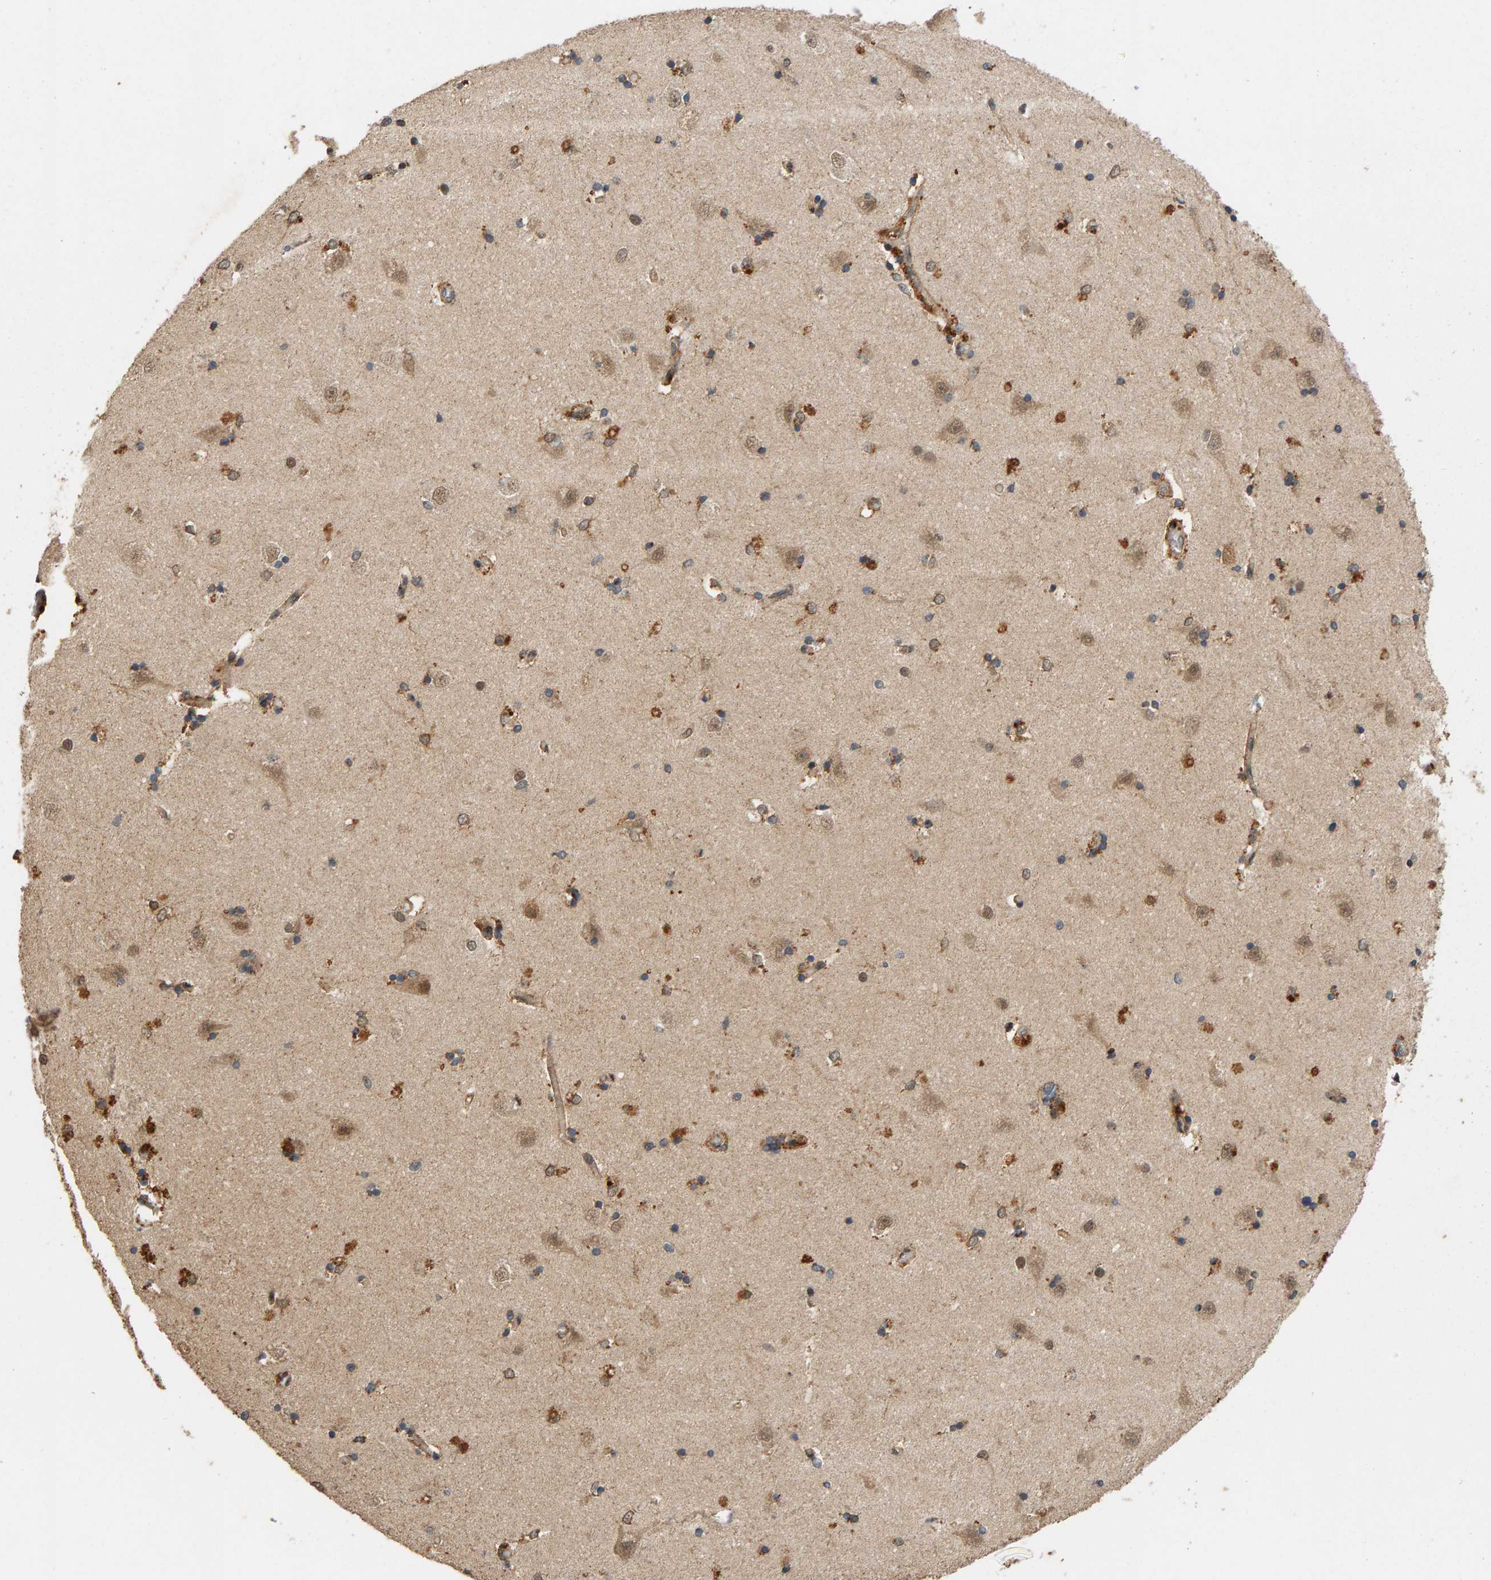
{"staining": {"intensity": "moderate", "quantity": "25%-75%", "location": "cytoplasmic/membranous"}, "tissue": "hippocampus", "cell_type": "Glial cells", "image_type": "normal", "snomed": [{"axis": "morphology", "description": "Normal tissue, NOS"}, {"axis": "topography", "description": "Hippocampus"}], "caption": "DAB (3,3'-diaminobenzidine) immunohistochemical staining of normal human hippocampus displays moderate cytoplasmic/membranous protein expression in about 25%-75% of glial cells.", "gene": "GSTK1", "patient": {"sex": "male", "age": 45}}